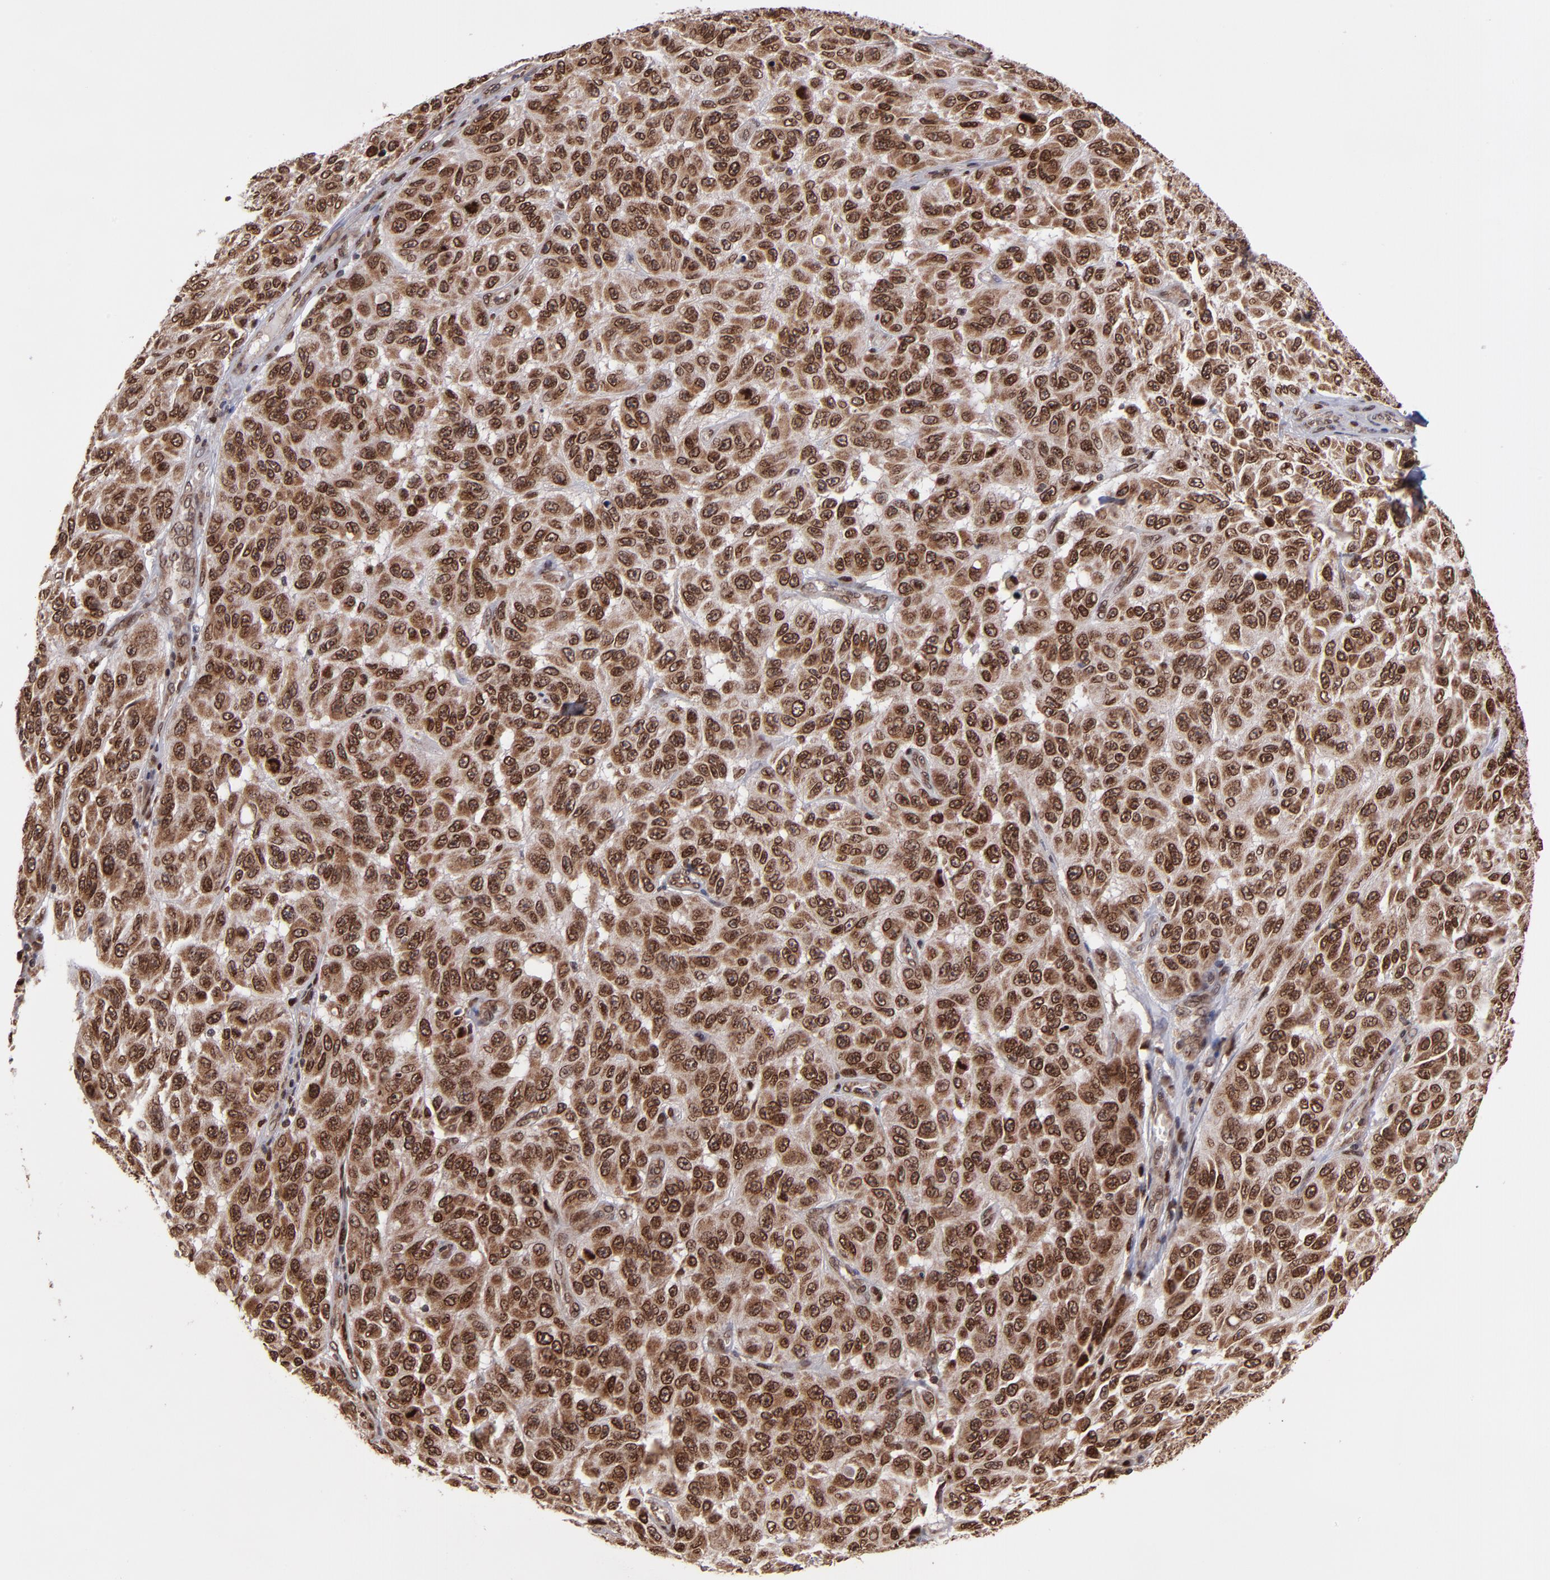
{"staining": {"intensity": "moderate", "quantity": ">75%", "location": "cytoplasmic/membranous,nuclear"}, "tissue": "melanoma", "cell_type": "Tumor cells", "image_type": "cancer", "snomed": [{"axis": "morphology", "description": "Malignant melanoma, NOS"}, {"axis": "topography", "description": "Skin"}], "caption": "High-power microscopy captured an IHC micrograph of melanoma, revealing moderate cytoplasmic/membranous and nuclear positivity in approximately >75% of tumor cells. (Stains: DAB (3,3'-diaminobenzidine) in brown, nuclei in blue, Microscopy: brightfield microscopy at high magnification).", "gene": "TOP1MT", "patient": {"sex": "male", "age": 30}}